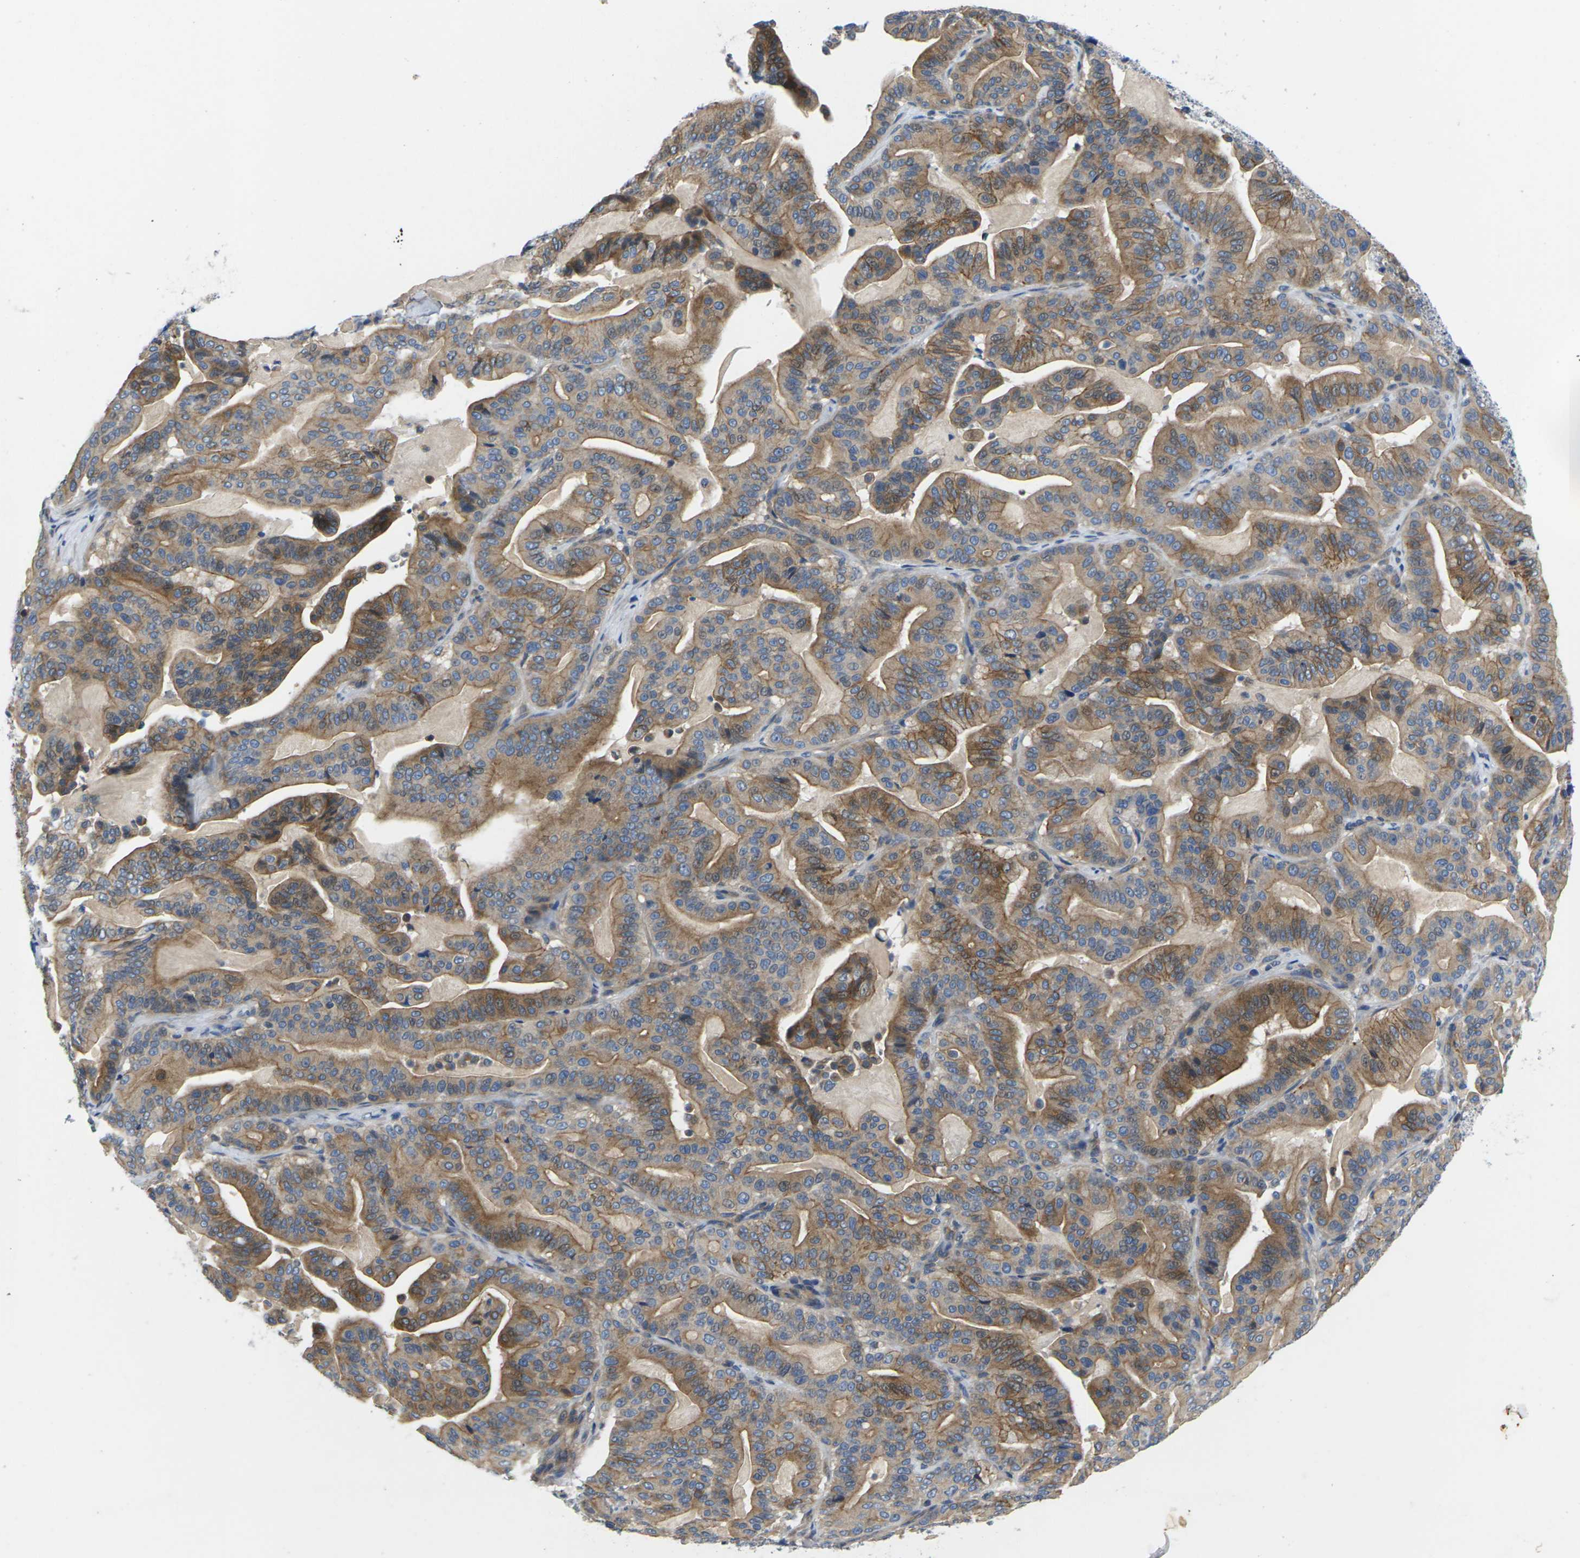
{"staining": {"intensity": "moderate", "quantity": ">75%", "location": "cytoplasmic/membranous"}, "tissue": "pancreatic cancer", "cell_type": "Tumor cells", "image_type": "cancer", "snomed": [{"axis": "morphology", "description": "Adenocarcinoma, NOS"}, {"axis": "topography", "description": "Pancreas"}], "caption": "A medium amount of moderate cytoplasmic/membranous staining is seen in approximately >75% of tumor cells in adenocarcinoma (pancreatic) tissue. The protein is shown in brown color, while the nuclei are stained blue.", "gene": "SCNN1A", "patient": {"sex": "male", "age": 63}}